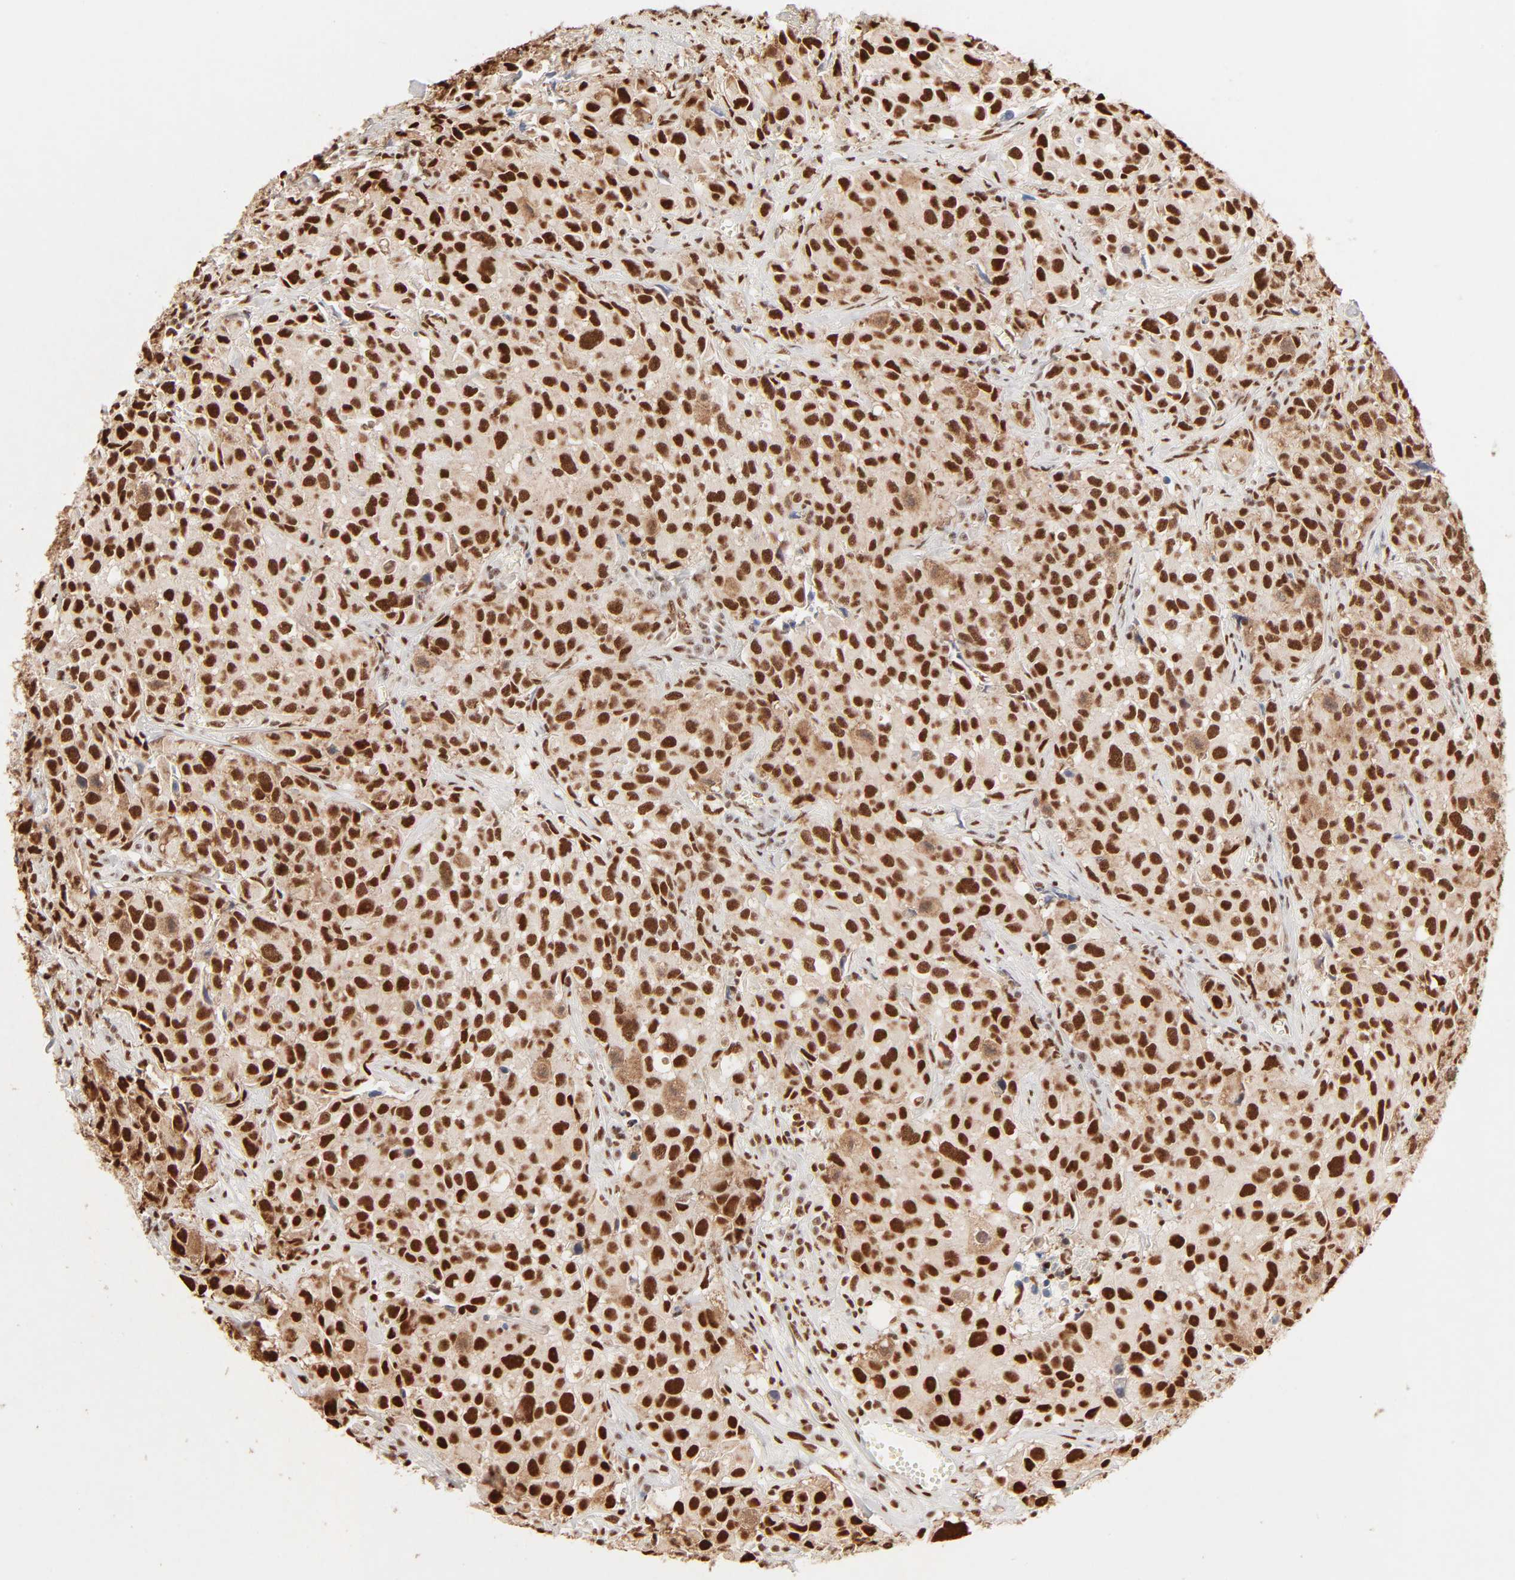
{"staining": {"intensity": "strong", "quantity": ">75%", "location": "nuclear"}, "tissue": "urothelial cancer", "cell_type": "Tumor cells", "image_type": "cancer", "snomed": [{"axis": "morphology", "description": "Urothelial carcinoma, High grade"}, {"axis": "topography", "description": "Urinary bladder"}], "caption": "IHC micrograph of human high-grade urothelial carcinoma stained for a protein (brown), which reveals high levels of strong nuclear expression in about >75% of tumor cells.", "gene": "FAM50A", "patient": {"sex": "female", "age": 75}}